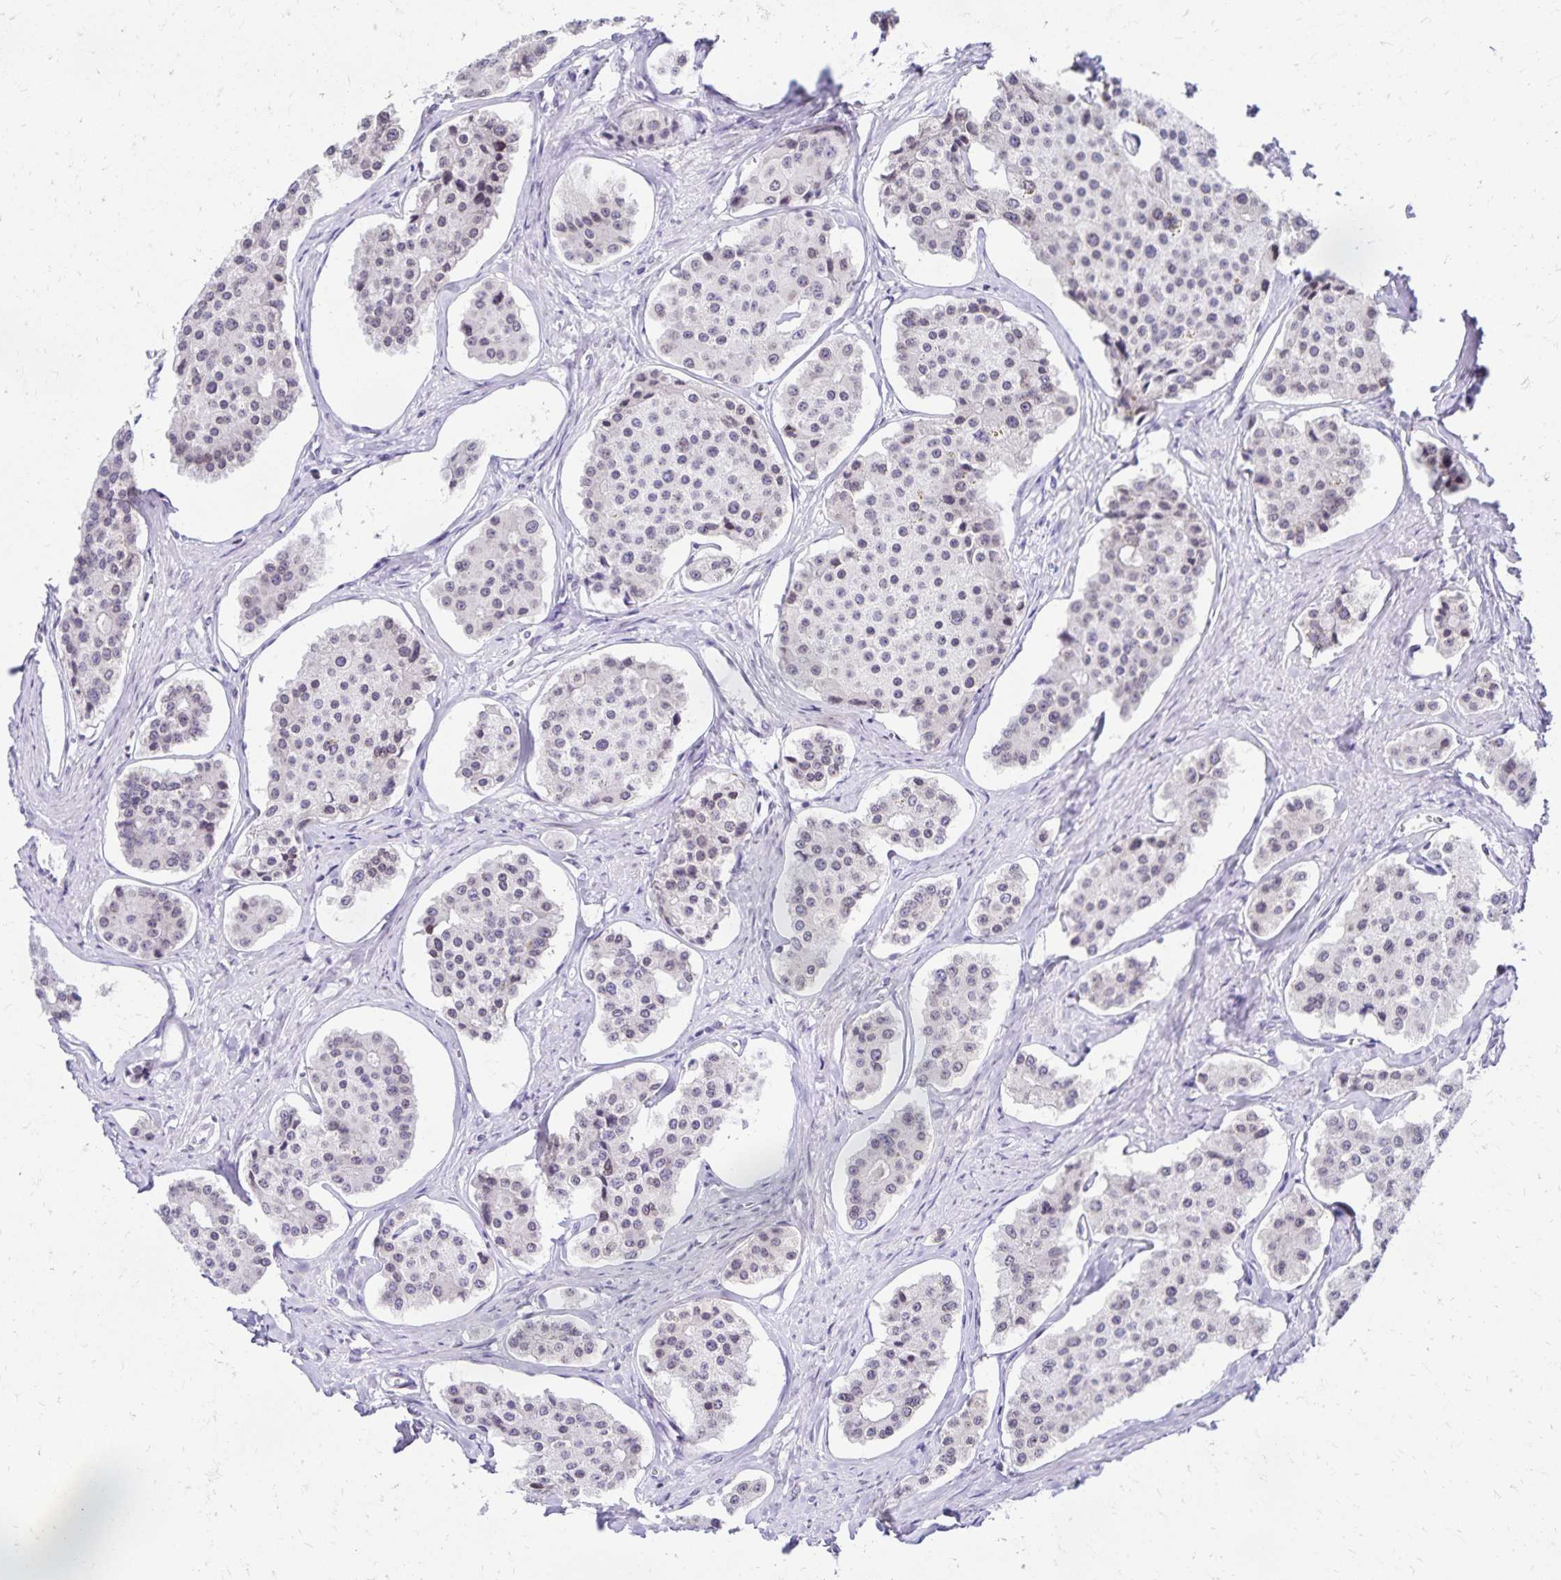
{"staining": {"intensity": "negative", "quantity": "none", "location": "none"}, "tissue": "carcinoid", "cell_type": "Tumor cells", "image_type": "cancer", "snomed": [{"axis": "morphology", "description": "Carcinoid, malignant, NOS"}, {"axis": "topography", "description": "Small intestine"}], "caption": "This is a micrograph of IHC staining of carcinoid (malignant), which shows no positivity in tumor cells.", "gene": "FAM166C", "patient": {"sex": "female", "age": 65}}